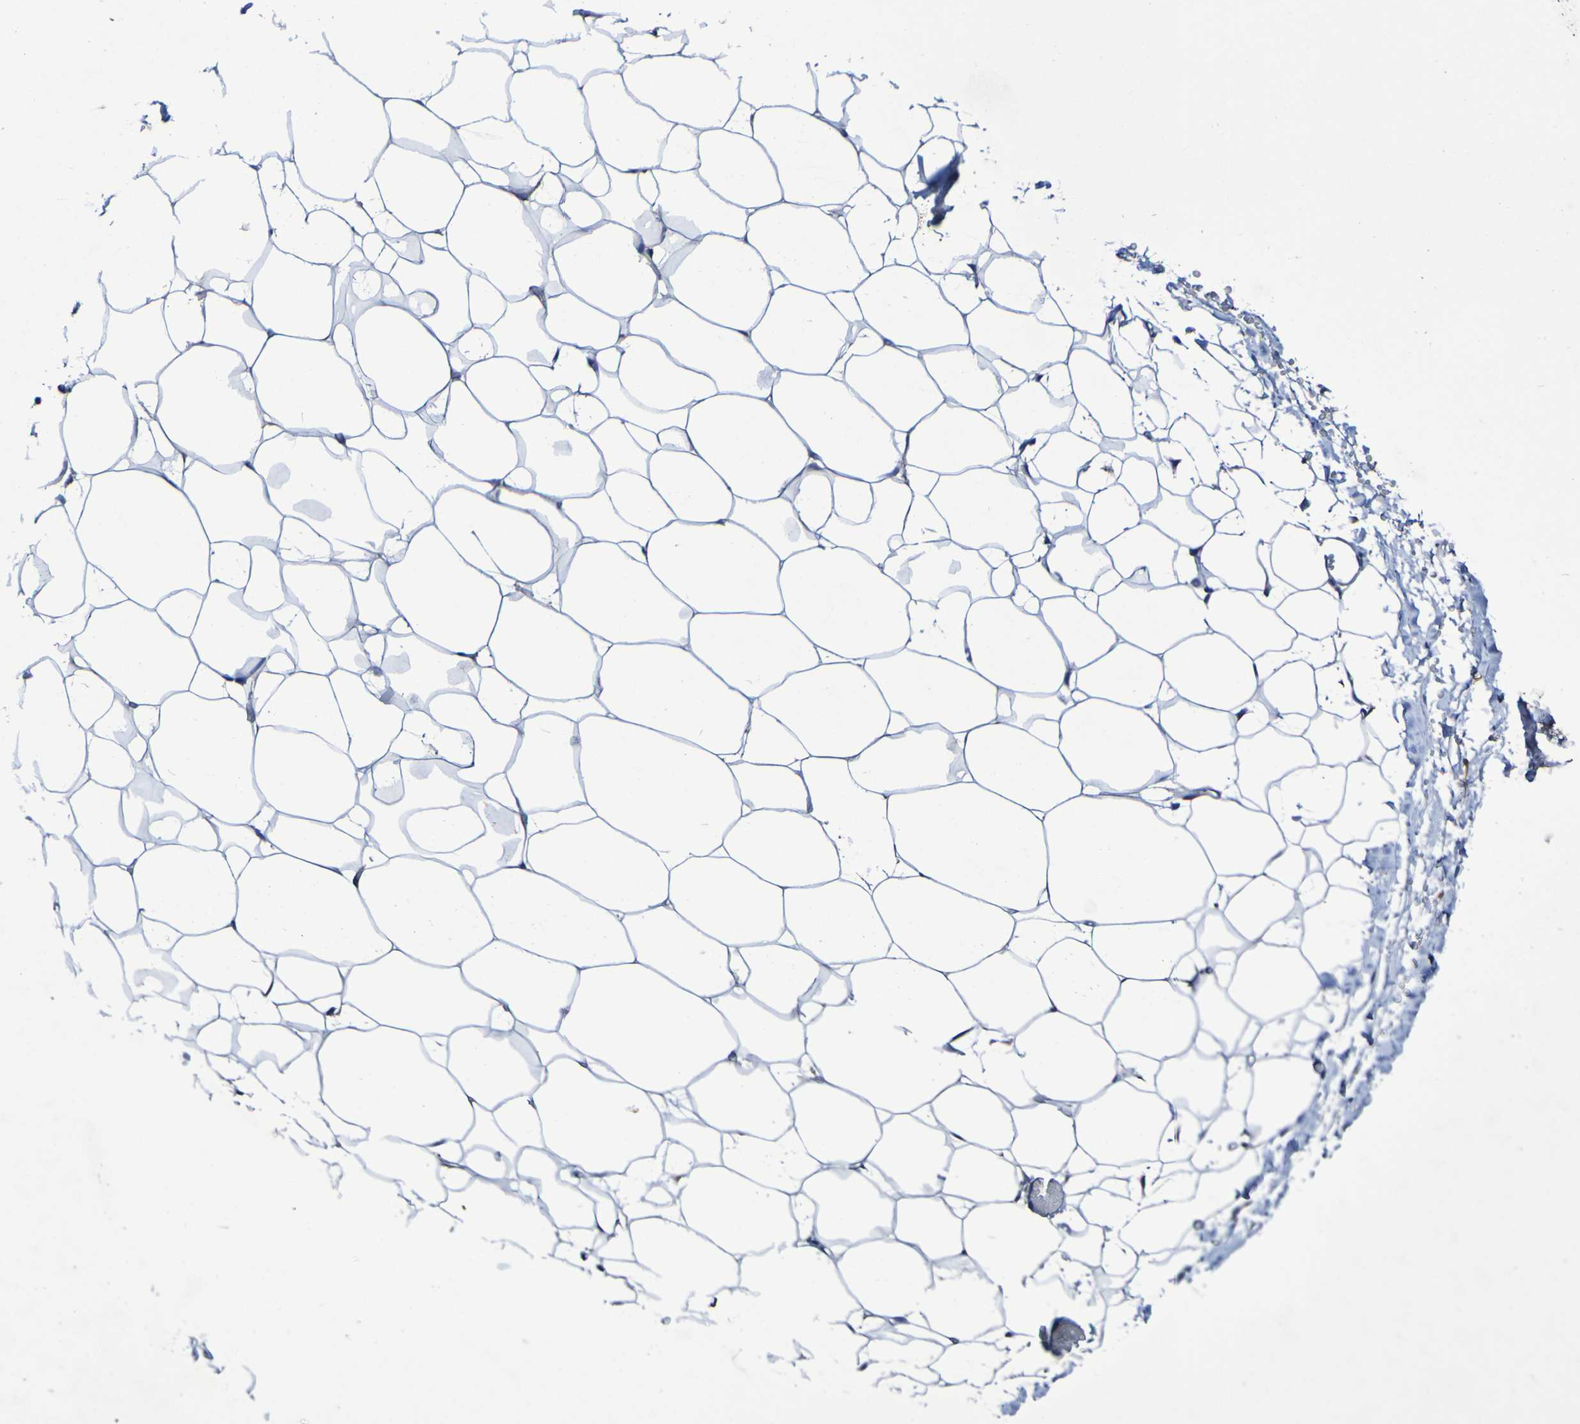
{"staining": {"intensity": "negative", "quantity": "none", "location": "none"}, "tissue": "adipose tissue", "cell_type": "Adipocytes", "image_type": "normal", "snomed": [{"axis": "morphology", "description": "Normal tissue, NOS"}, {"axis": "topography", "description": "Breast"}, {"axis": "topography", "description": "Adipose tissue"}], "caption": "High magnification brightfield microscopy of unremarkable adipose tissue stained with DAB (brown) and counterstained with hematoxylin (blue): adipocytes show no significant positivity. Nuclei are stained in blue.", "gene": "LPP", "patient": {"sex": "female", "age": 25}}